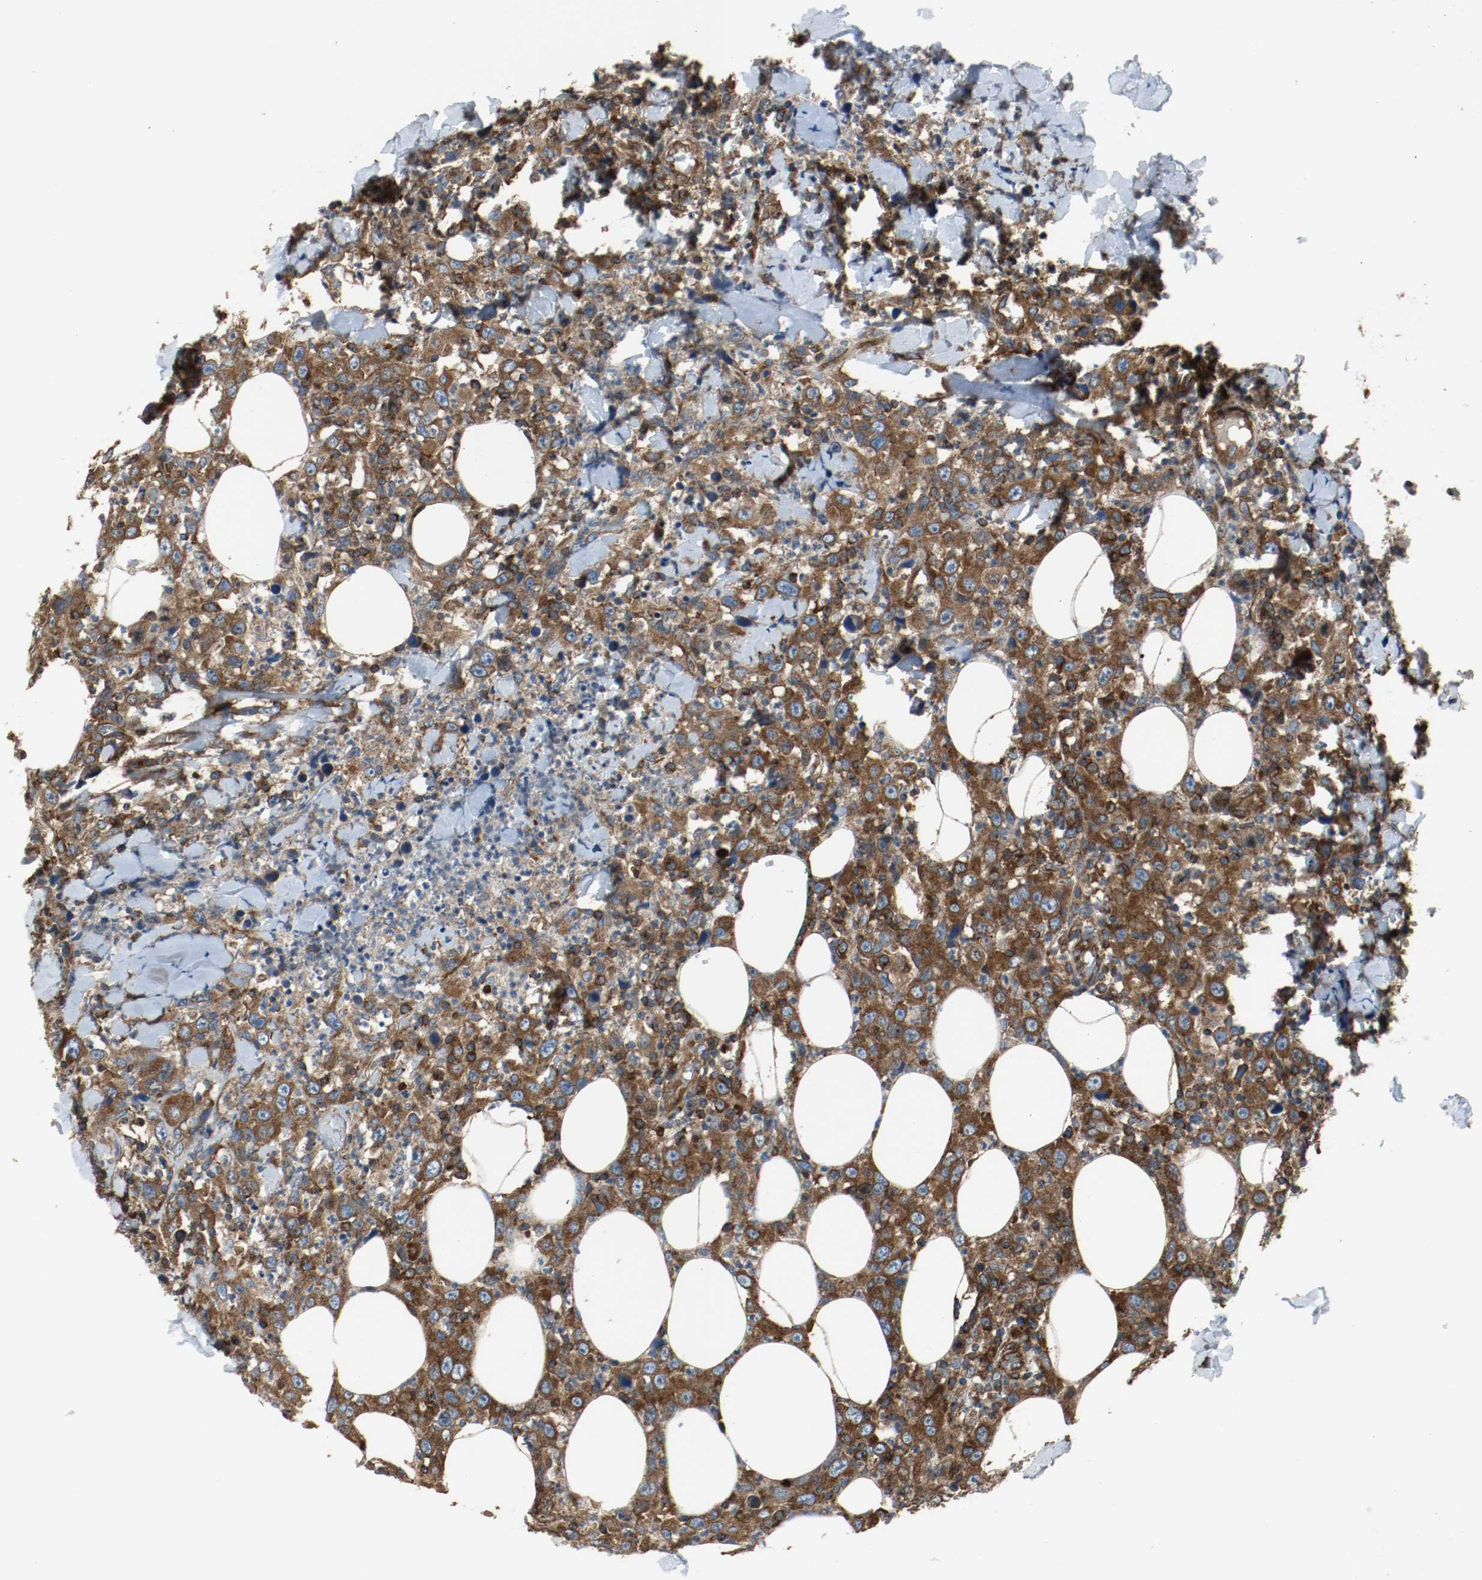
{"staining": {"intensity": "strong", "quantity": ">75%", "location": "cytoplasmic/membranous"}, "tissue": "thyroid cancer", "cell_type": "Tumor cells", "image_type": "cancer", "snomed": [{"axis": "morphology", "description": "Carcinoma, NOS"}, {"axis": "topography", "description": "Thyroid gland"}], "caption": "A micrograph showing strong cytoplasmic/membranous expression in about >75% of tumor cells in thyroid cancer (carcinoma), as visualized by brown immunohistochemical staining.", "gene": "TUBA3D", "patient": {"sex": "female", "age": 77}}